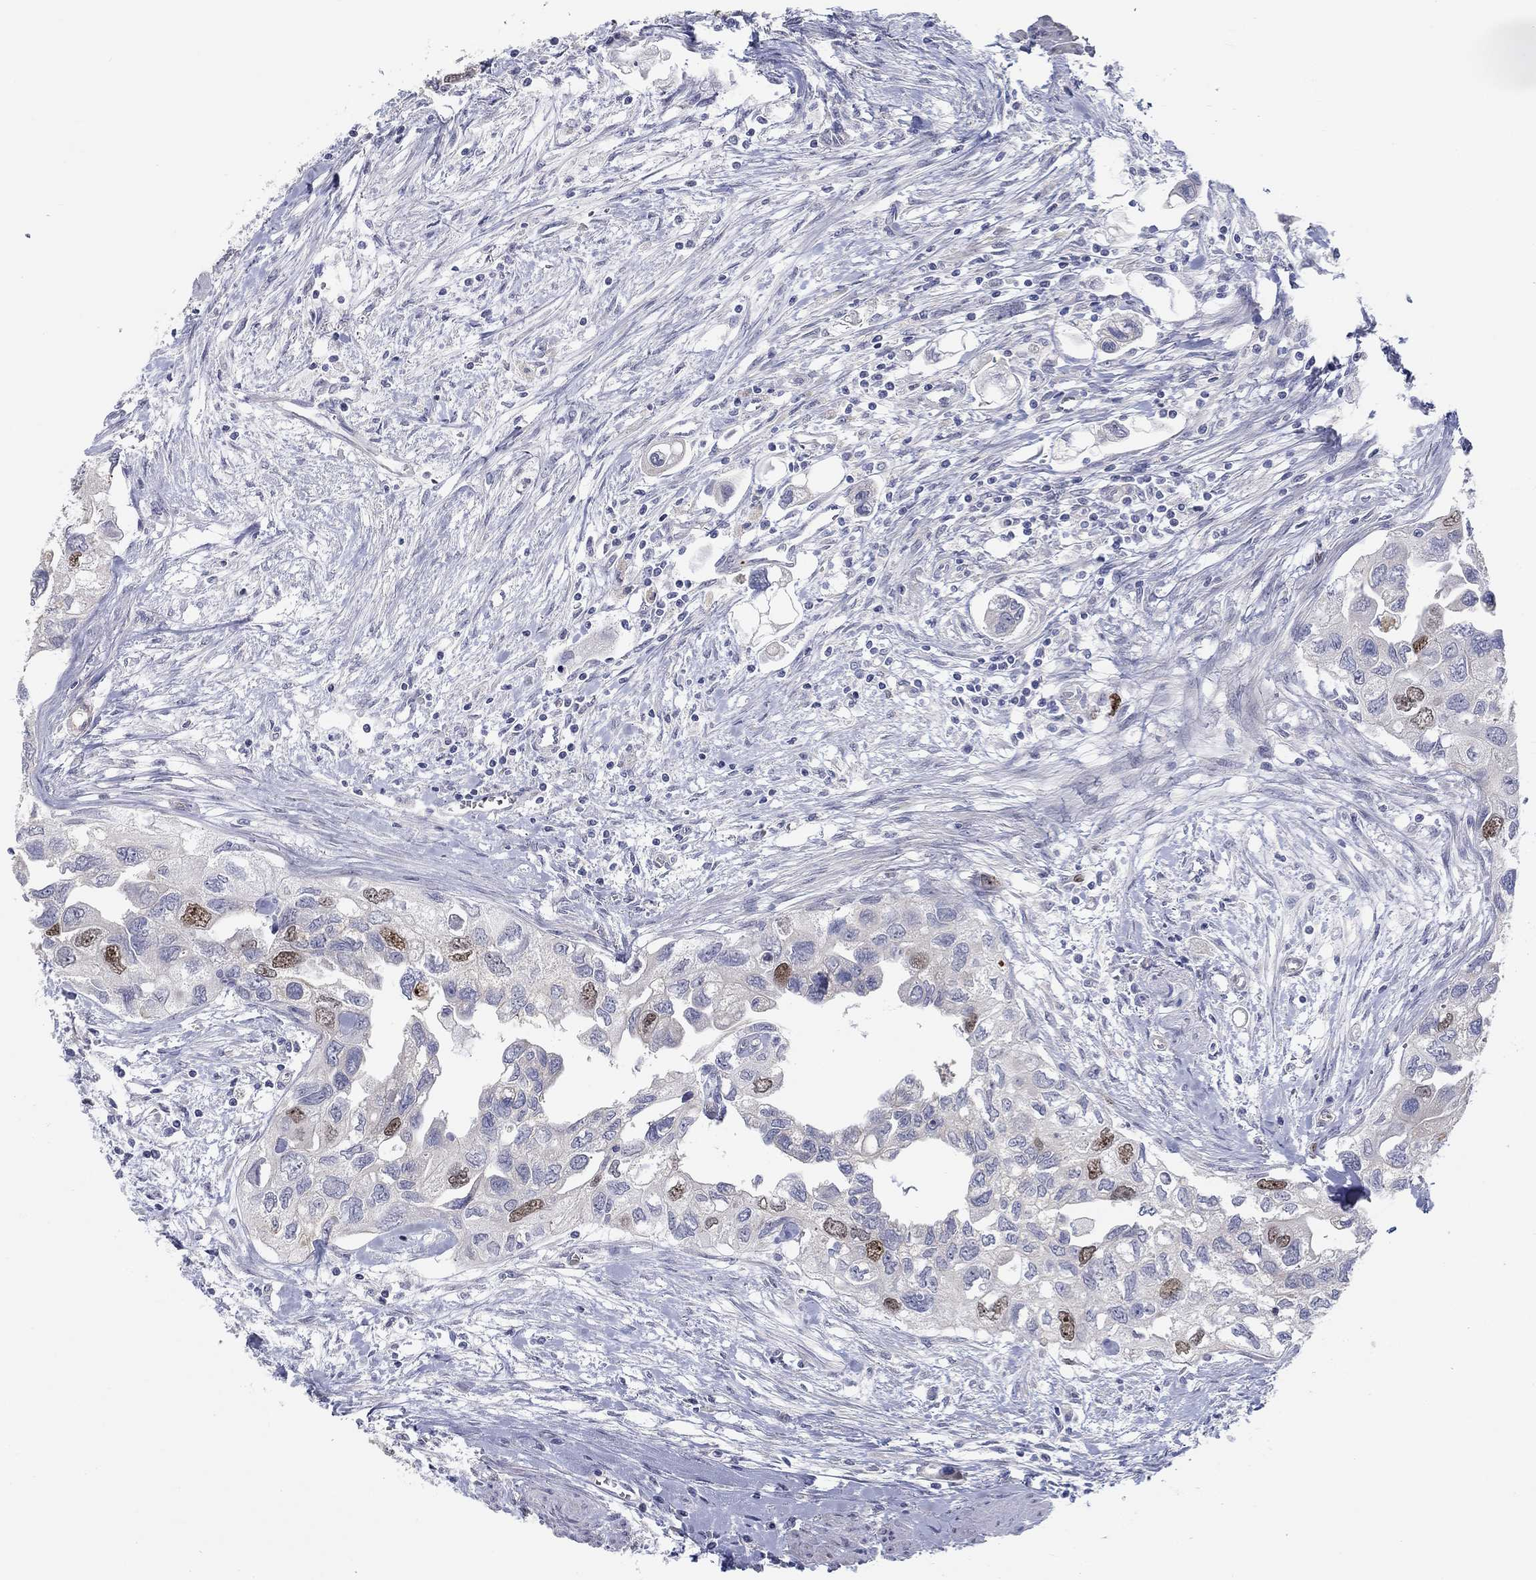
{"staining": {"intensity": "moderate", "quantity": "<25%", "location": "nuclear"}, "tissue": "urothelial cancer", "cell_type": "Tumor cells", "image_type": "cancer", "snomed": [{"axis": "morphology", "description": "Urothelial carcinoma, High grade"}, {"axis": "topography", "description": "Urinary bladder"}], "caption": "The immunohistochemical stain shows moderate nuclear positivity in tumor cells of urothelial carcinoma (high-grade) tissue. (IHC, brightfield microscopy, high magnification).", "gene": "PRC1", "patient": {"sex": "male", "age": 59}}